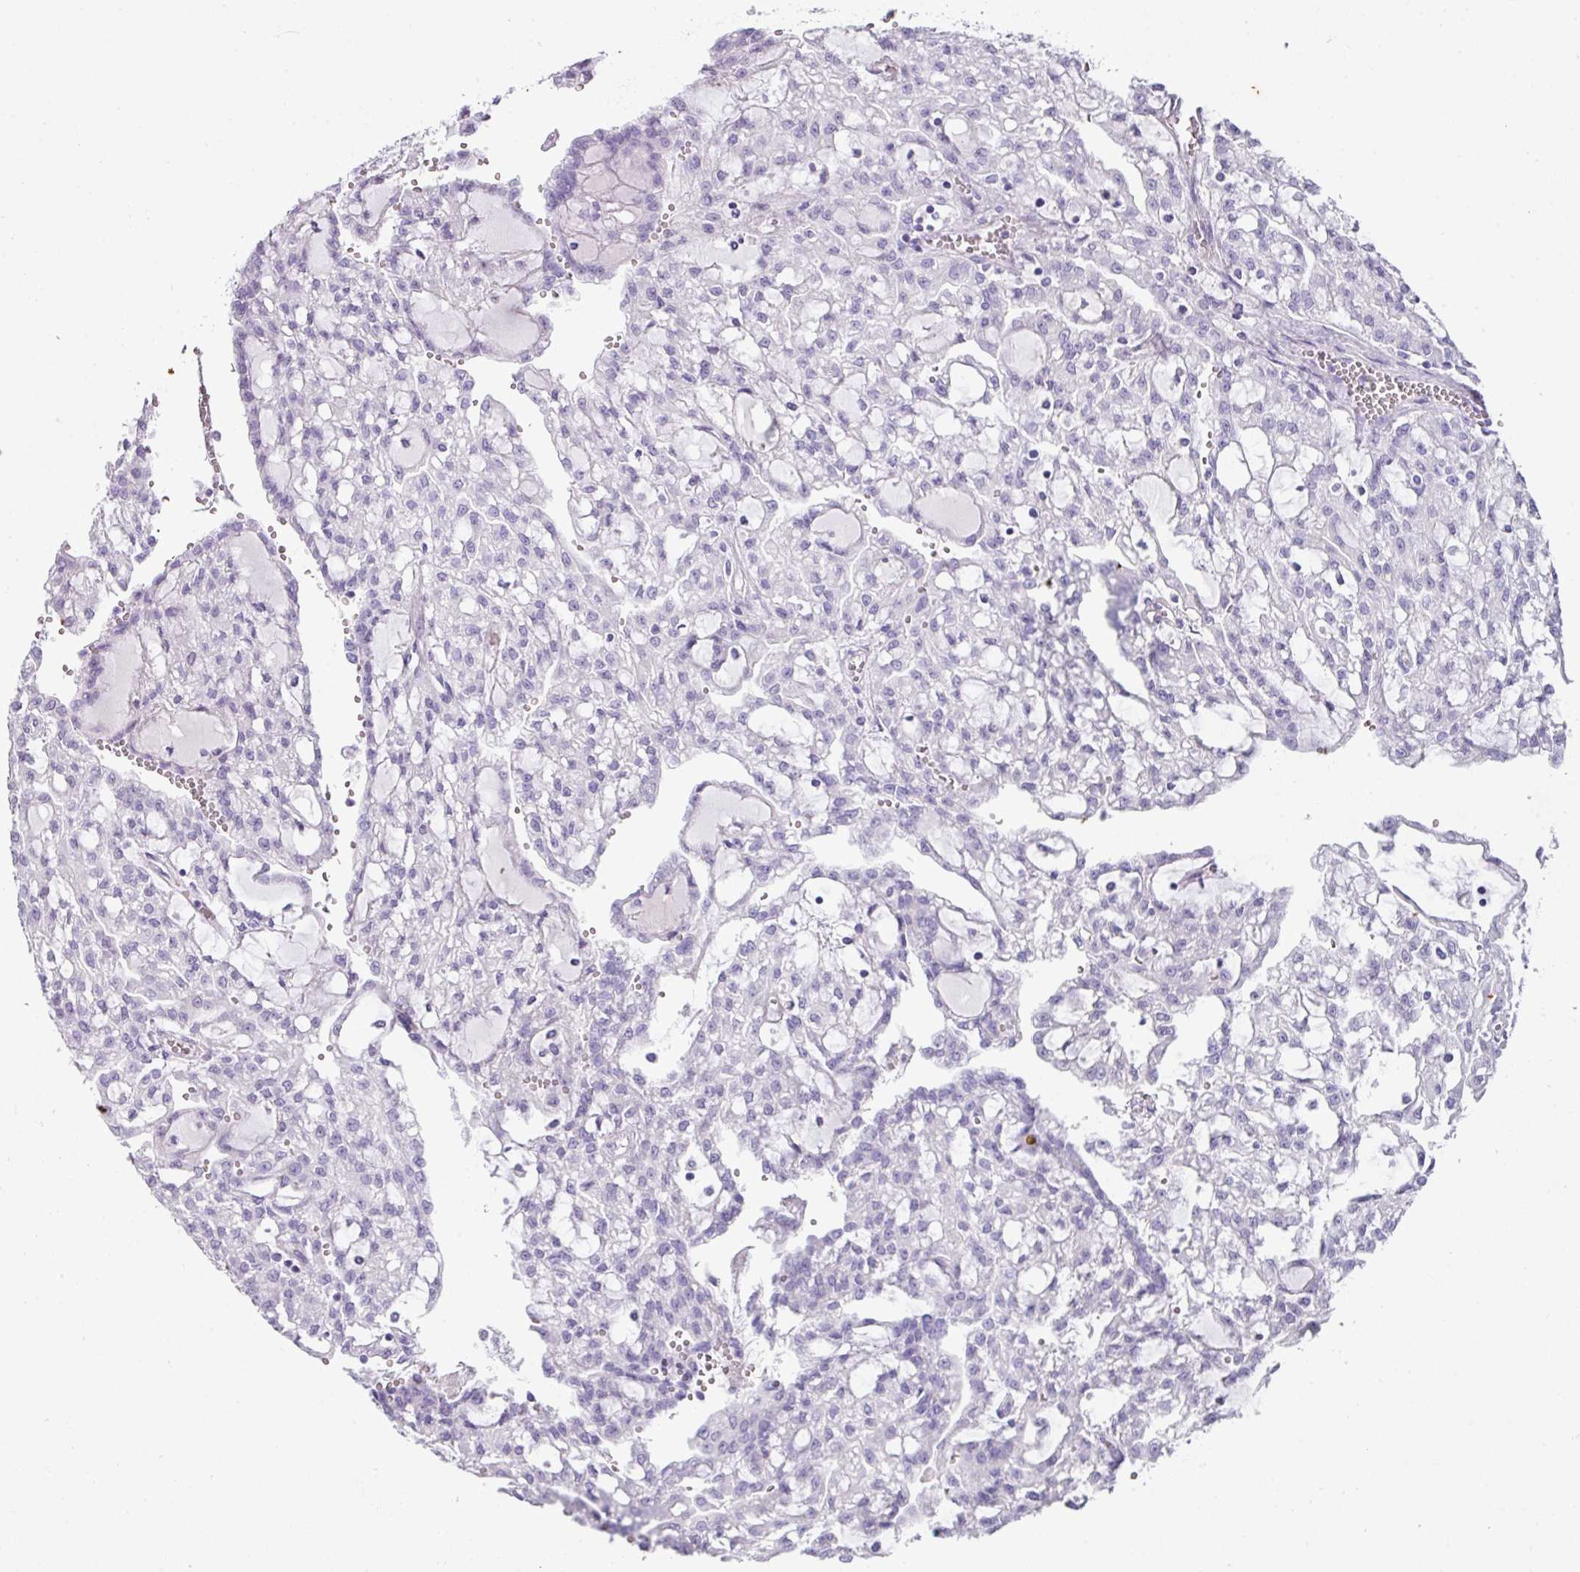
{"staining": {"intensity": "negative", "quantity": "none", "location": "none"}, "tissue": "renal cancer", "cell_type": "Tumor cells", "image_type": "cancer", "snomed": [{"axis": "morphology", "description": "Adenocarcinoma, NOS"}, {"axis": "topography", "description": "Kidney"}], "caption": "Tumor cells are negative for brown protein staining in renal cancer (adenocarcinoma).", "gene": "OR52N1", "patient": {"sex": "male", "age": 63}}